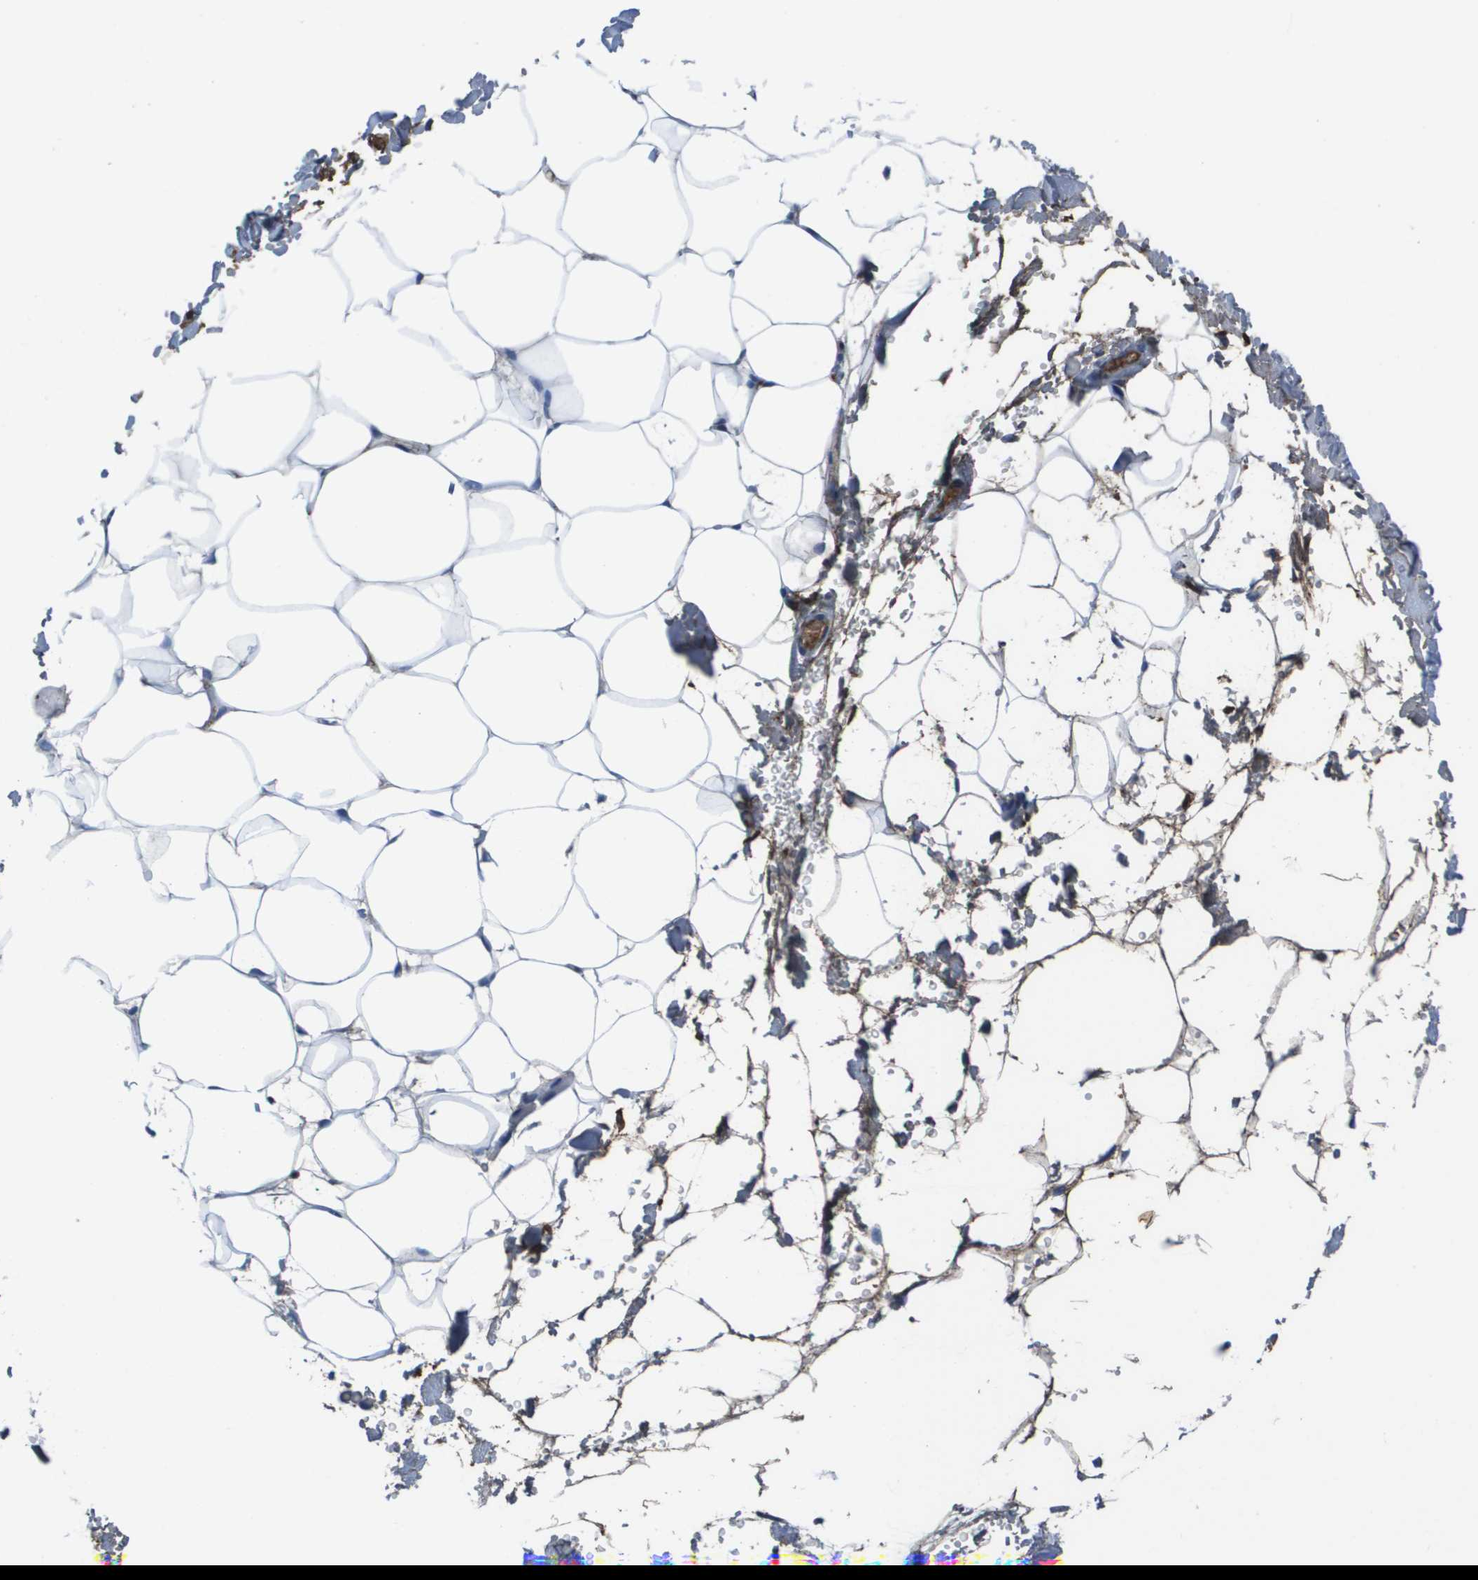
{"staining": {"intensity": "negative", "quantity": "none", "location": "none"}, "tissue": "adipose tissue", "cell_type": "Adipocytes", "image_type": "normal", "snomed": [{"axis": "morphology", "description": "Normal tissue, NOS"}, {"axis": "topography", "description": "Breast"}, {"axis": "topography", "description": "Adipose tissue"}], "caption": "Immunohistochemical staining of normal human adipose tissue shows no significant staining in adipocytes.", "gene": "VTN", "patient": {"sex": "female", "age": 25}}